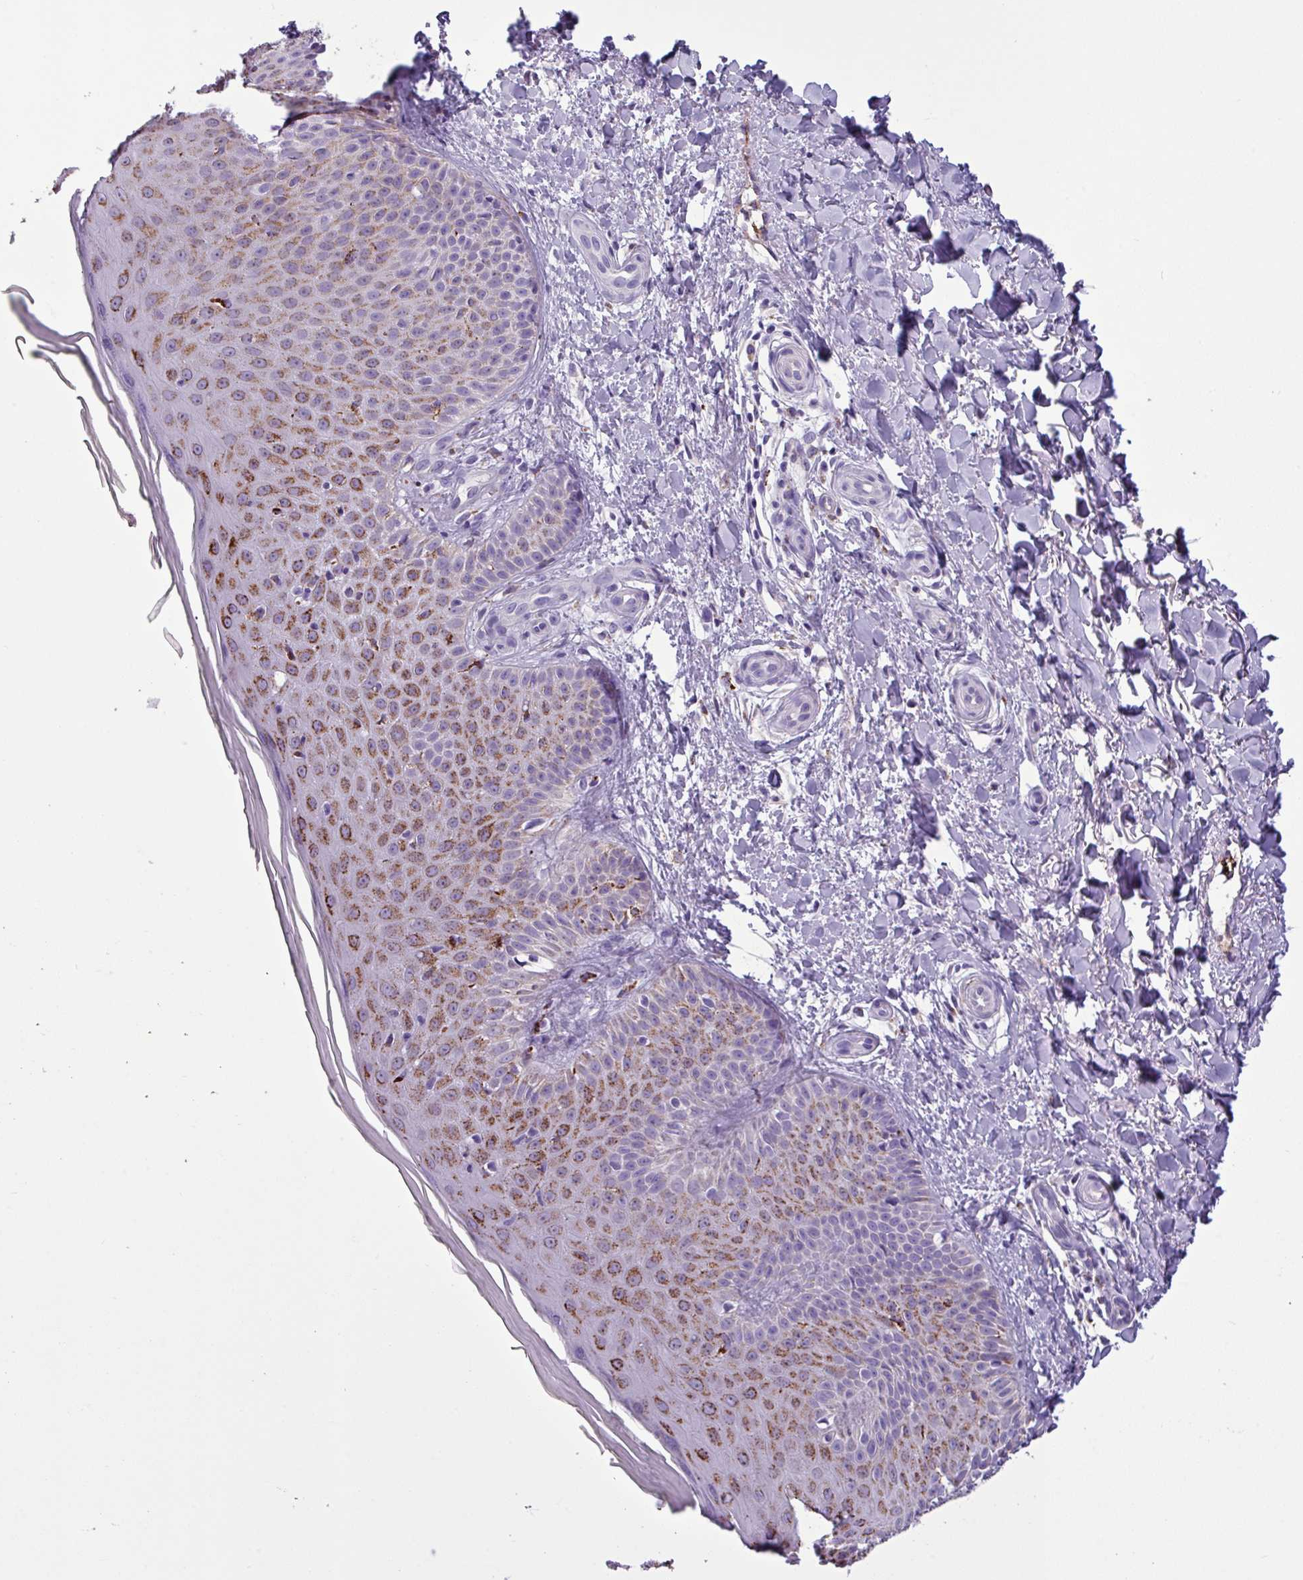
{"staining": {"intensity": "negative", "quantity": "none", "location": "none"}, "tissue": "skin", "cell_type": "Fibroblasts", "image_type": "normal", "snomed": [{"axis": "morphology", "description": "Normal tissue, NOS"}, {"axis": "topography", "description": "Skin"}], "caption": "DAB immunohistochemical staining of normal human skin demonstrates no significant positivity in fibroblasts. The staining is performed using DAB brown chromogen with nuclei counter-stained in using hematoxylin.", "gene": "ZNF667", "patient": {"sex": "male", "age": 81}}